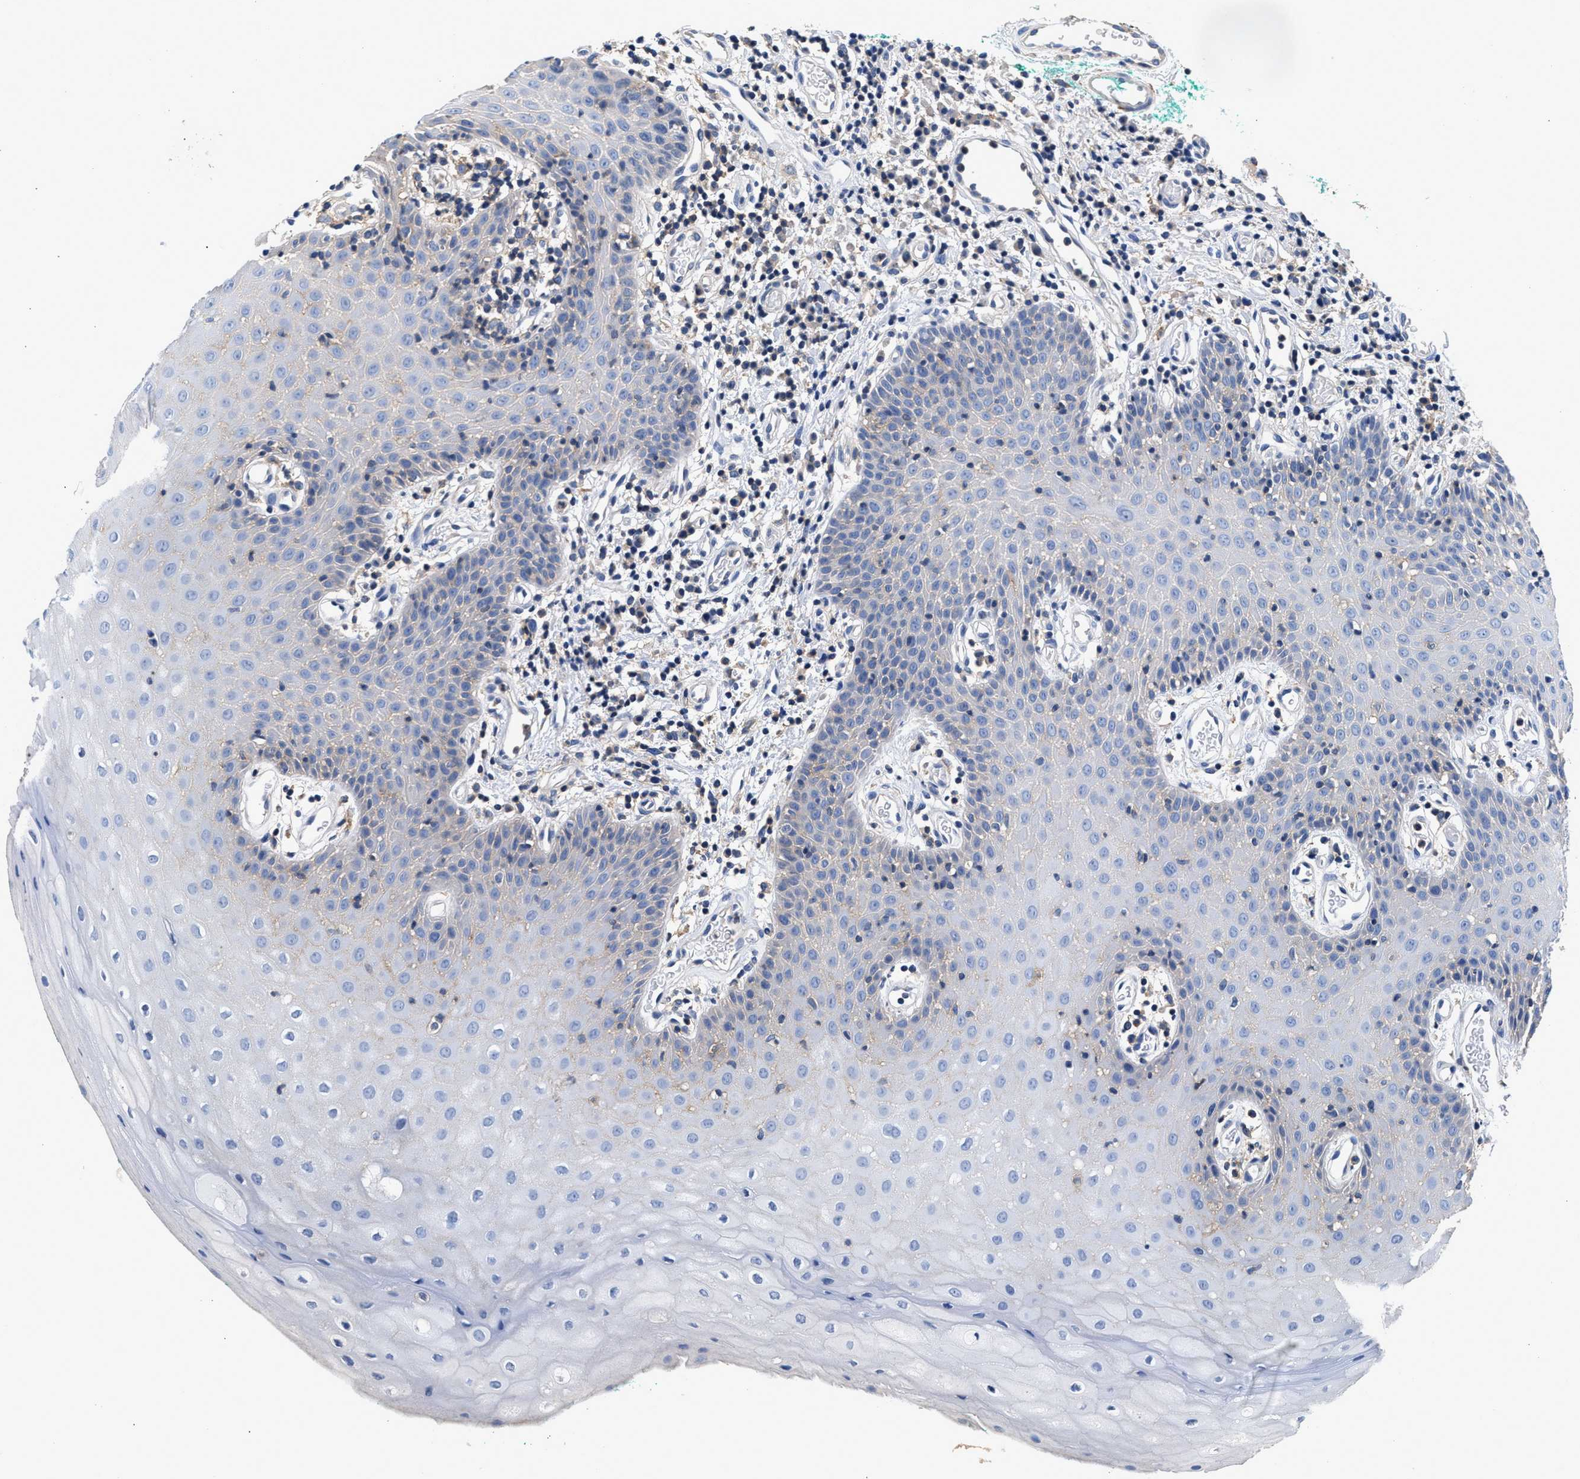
{"staining": {"intensity": "negative", "quantity": "none", "location": "none"}, "tissue": "oral mucosa", "cell_type": "Squamous epithelial cells", "image_type": "normal", "snomed": [{"axis": "morphology", "description": "Normal tissue, NOS"}, {"axis": "morphology", "description": "Squamous cell carcinoma, NOS"}, {"axis": "topography", "description": "Oral tissue"}, {"axis": "topography", "description": "Salivary gland"}, {"axis": "topography", "description": "Head-Neck"}], "caption": "IHC photomicrograph of unremarkable oral mucosa: human oral mucosa stained with DAB demonstrates no significant protein expression in squamous epithelial cells.", "gene": "GNAI3", "patient": {"sex": "female", "age": 62}}